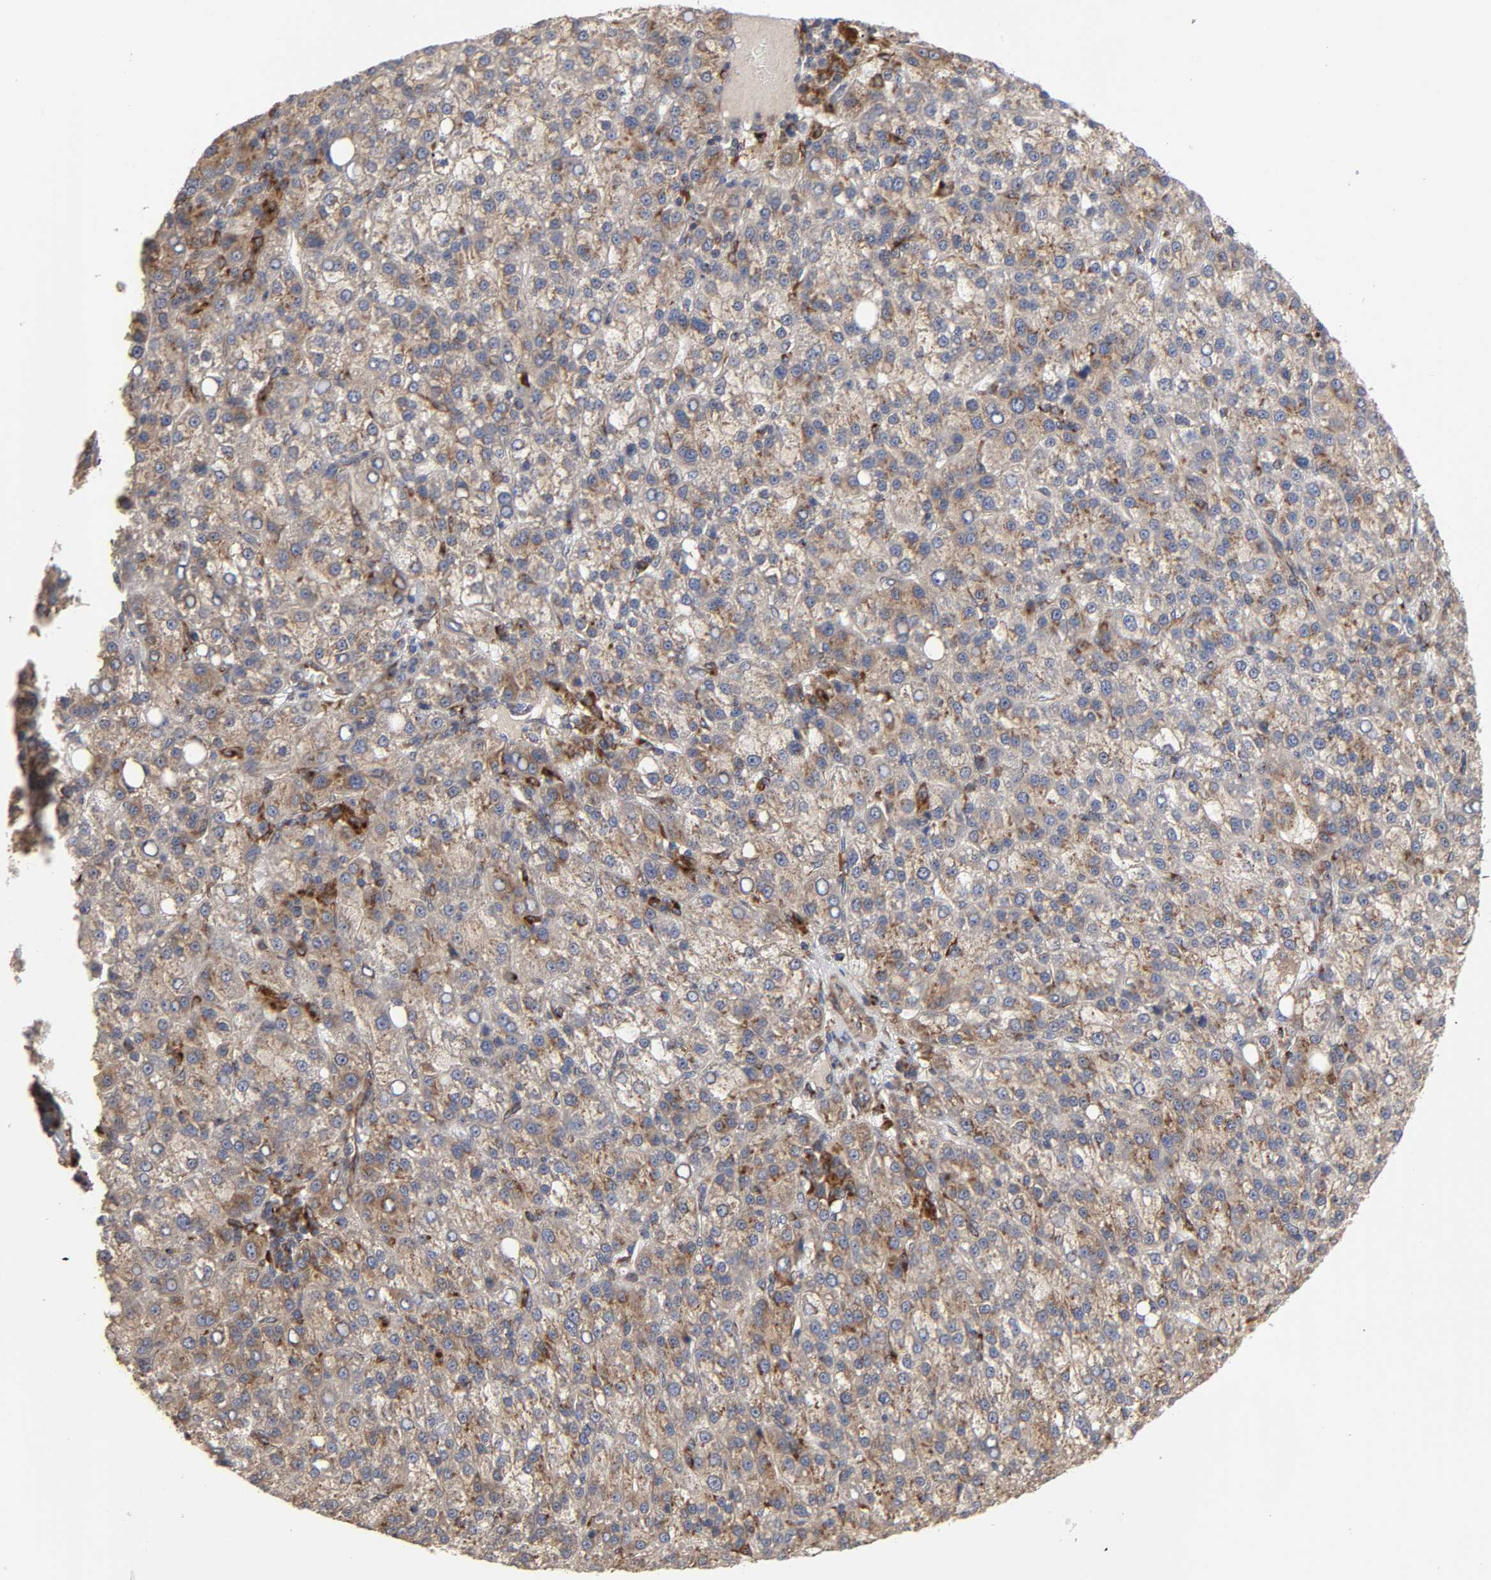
{"staining": {"intensity": "moderate", "quantity": ">75%", "location": "cytoplasmic/membranous"}, "tissue": "liver cancer", "cell_type": "Tumor cells", "image_type": "cancer", "snomed": [{"axis": "morphology", "description": "Carcinoma, Hepatocellular, NOS"}, {"axis": "topography", "description": "Liver"}], "caption": "Immunohistochemistry (IHC) of liver hepatocellular carcinoma shows medium levels of moderate cytoplasmic/membranous expression in approximately >75% of tumor cells.", "gene": "GNPTG", "patient": {"sex": "female", "age": 58}}